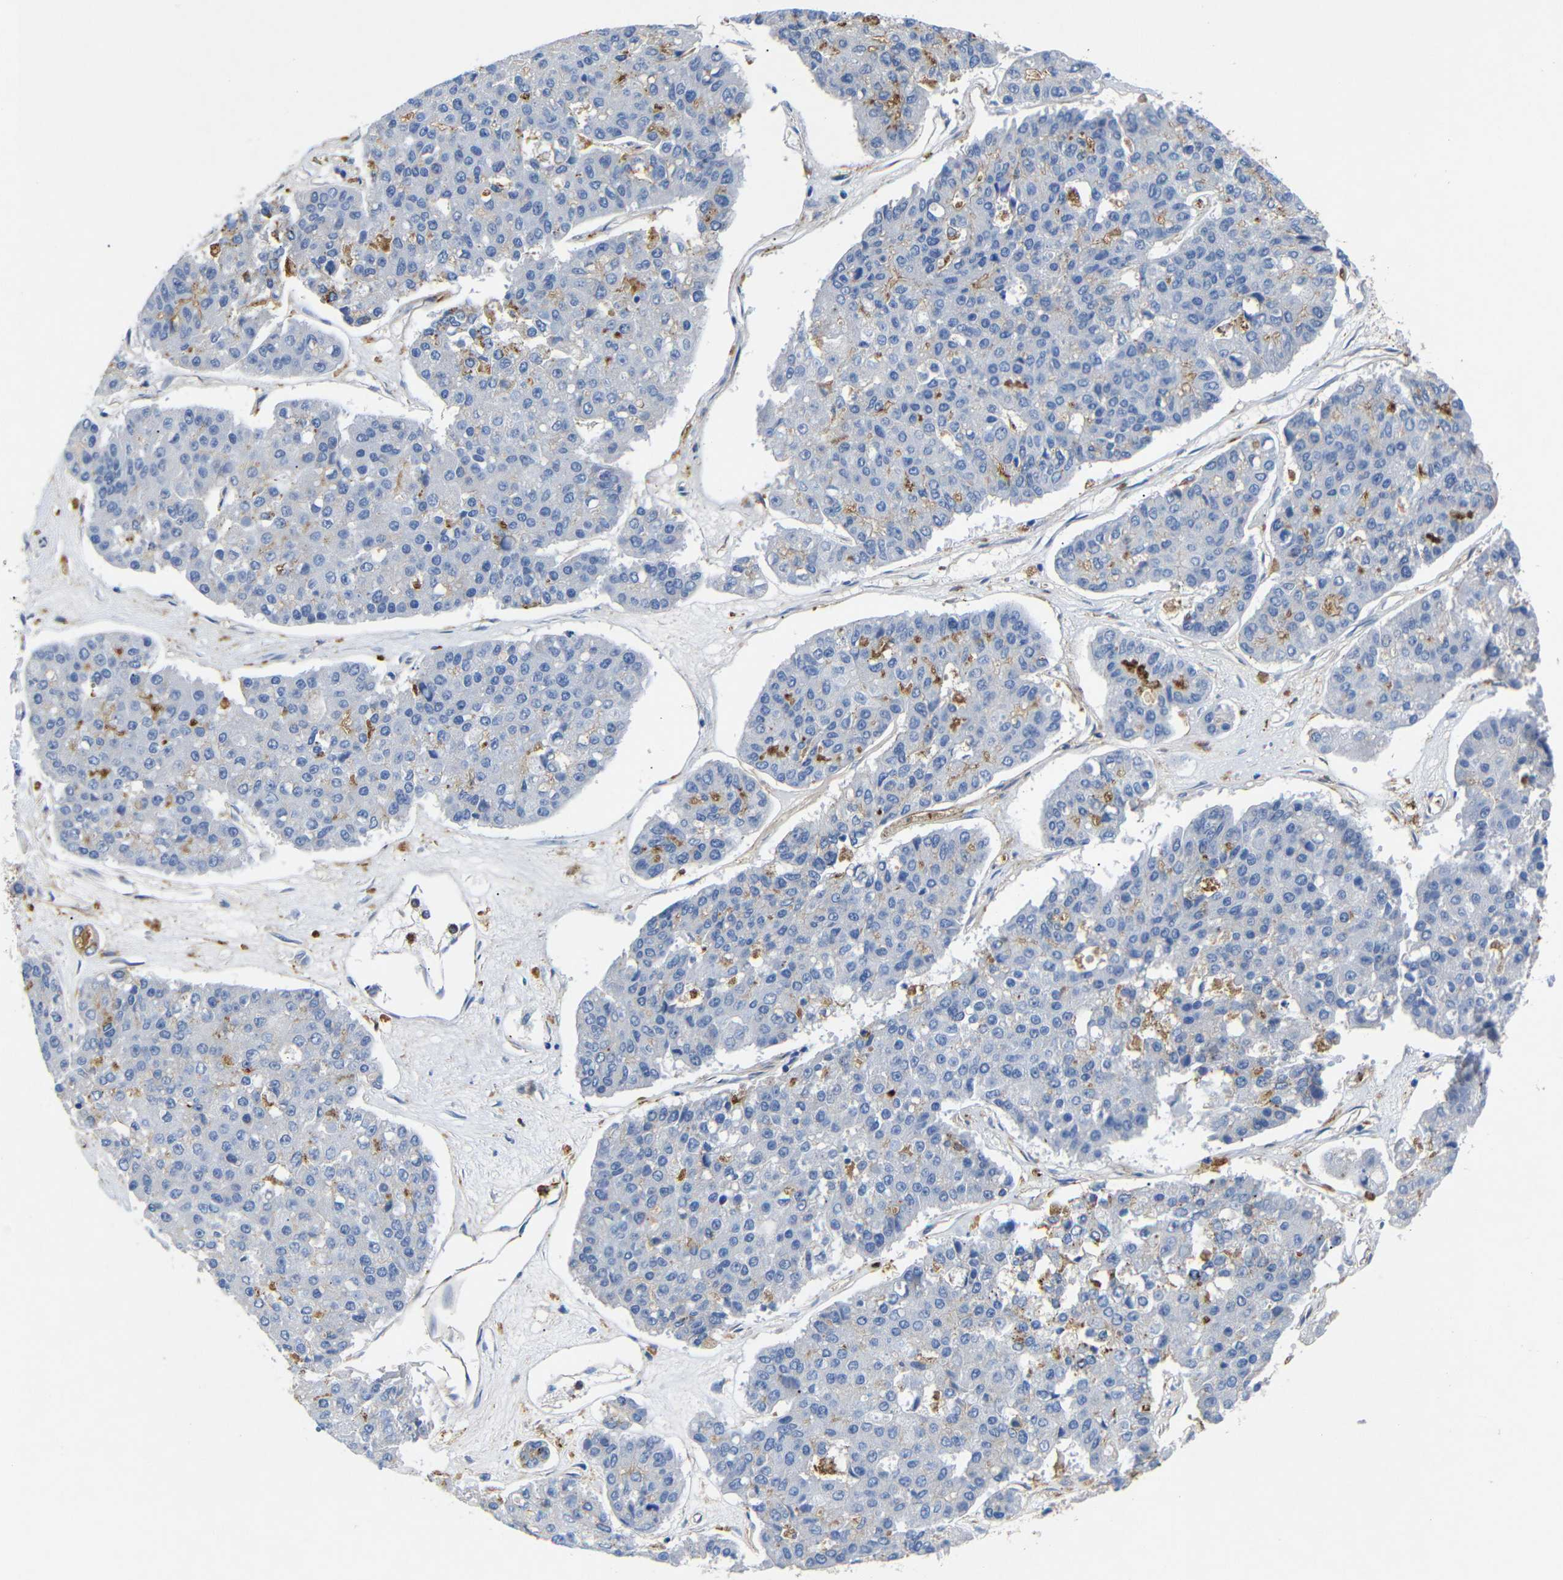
{"staining": {"intensity": "moderate", "quantity": "<25%", "location": "cytoplasmic/membranous"}, "tissue": "pancreatic cancer", "cell_type": "Tumor cells", "image_type": "cancer", "snomed": [{"axis": "morphology", "description": "Adenocarcinoma, NOS"}, {"axis": "topography", "description": "Pancreas"}], "caption": "This image exhibits pancreatic cancer stained with IHC to label a protein in brown. The cytoplasmic/membranous of tumor cells show moderate positivity for the protein. Nuclei are counter-stained blue.", "gene": "SDCBP", "patient": {"sex": "male", "age": 50}}